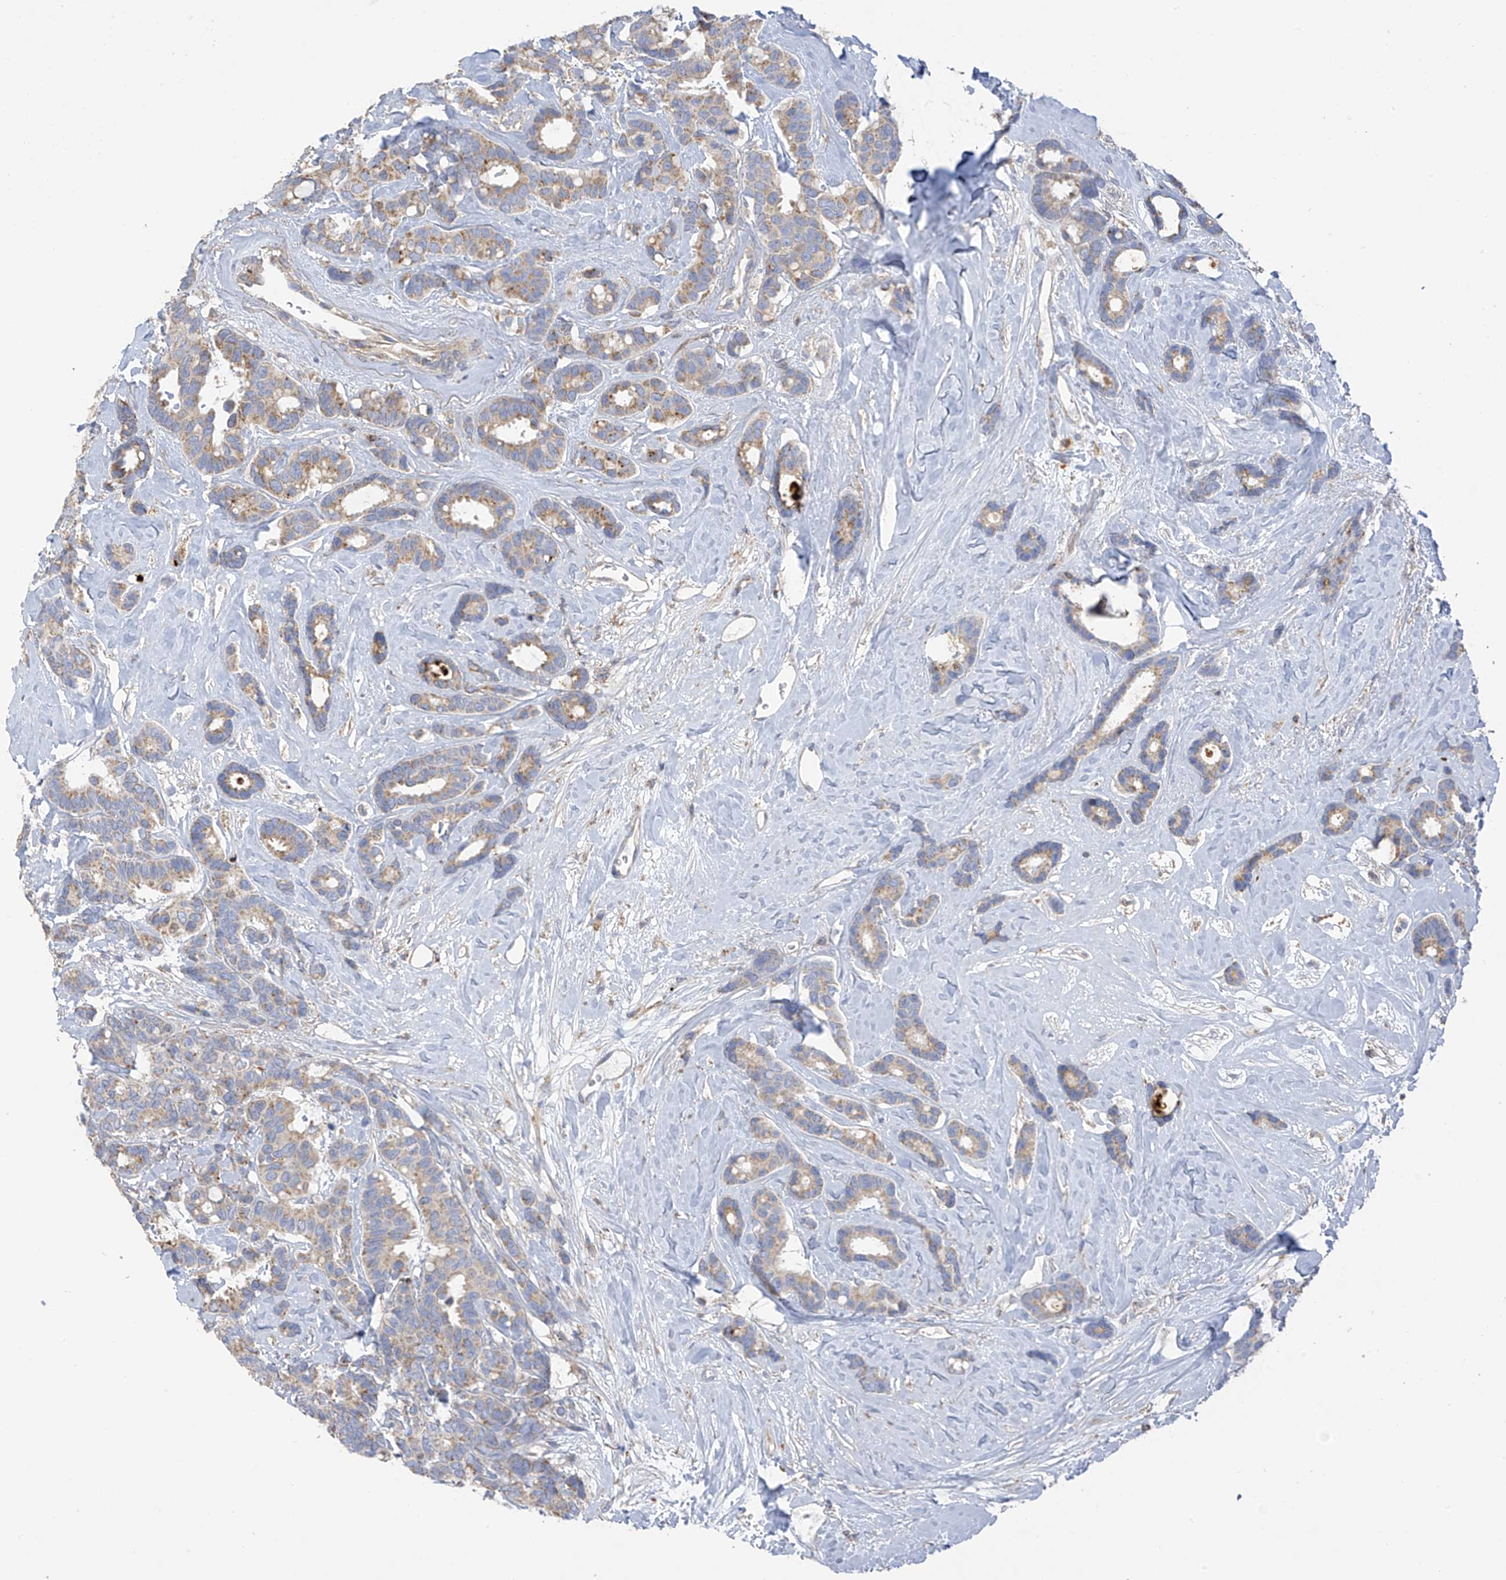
{"staining": {"intensity": "moderate", "quantity": ">75%", "location": "cytoplasmic/membranous"}, "tissue": "breast cancer", "cell_type": "Tumor cells", "image_type": "cancer", "snomed": [{"axis": "morphology", "description": "Duct carcinoma"}, {"axis": "topography", "description": "Breast"}], "caption": "Moderate cytoplasmic/membranous protein positivity is seen in about >75% of tumor cells in breast cancer. The staining is performed using DAB (3,3'-diaminobenzidine) brown chromogen to label protein expression. The nuclei are counter-stained blue using hematoxylin.", "gene": "ITM2B", "patient": {"sex": "female", "age": 87}}